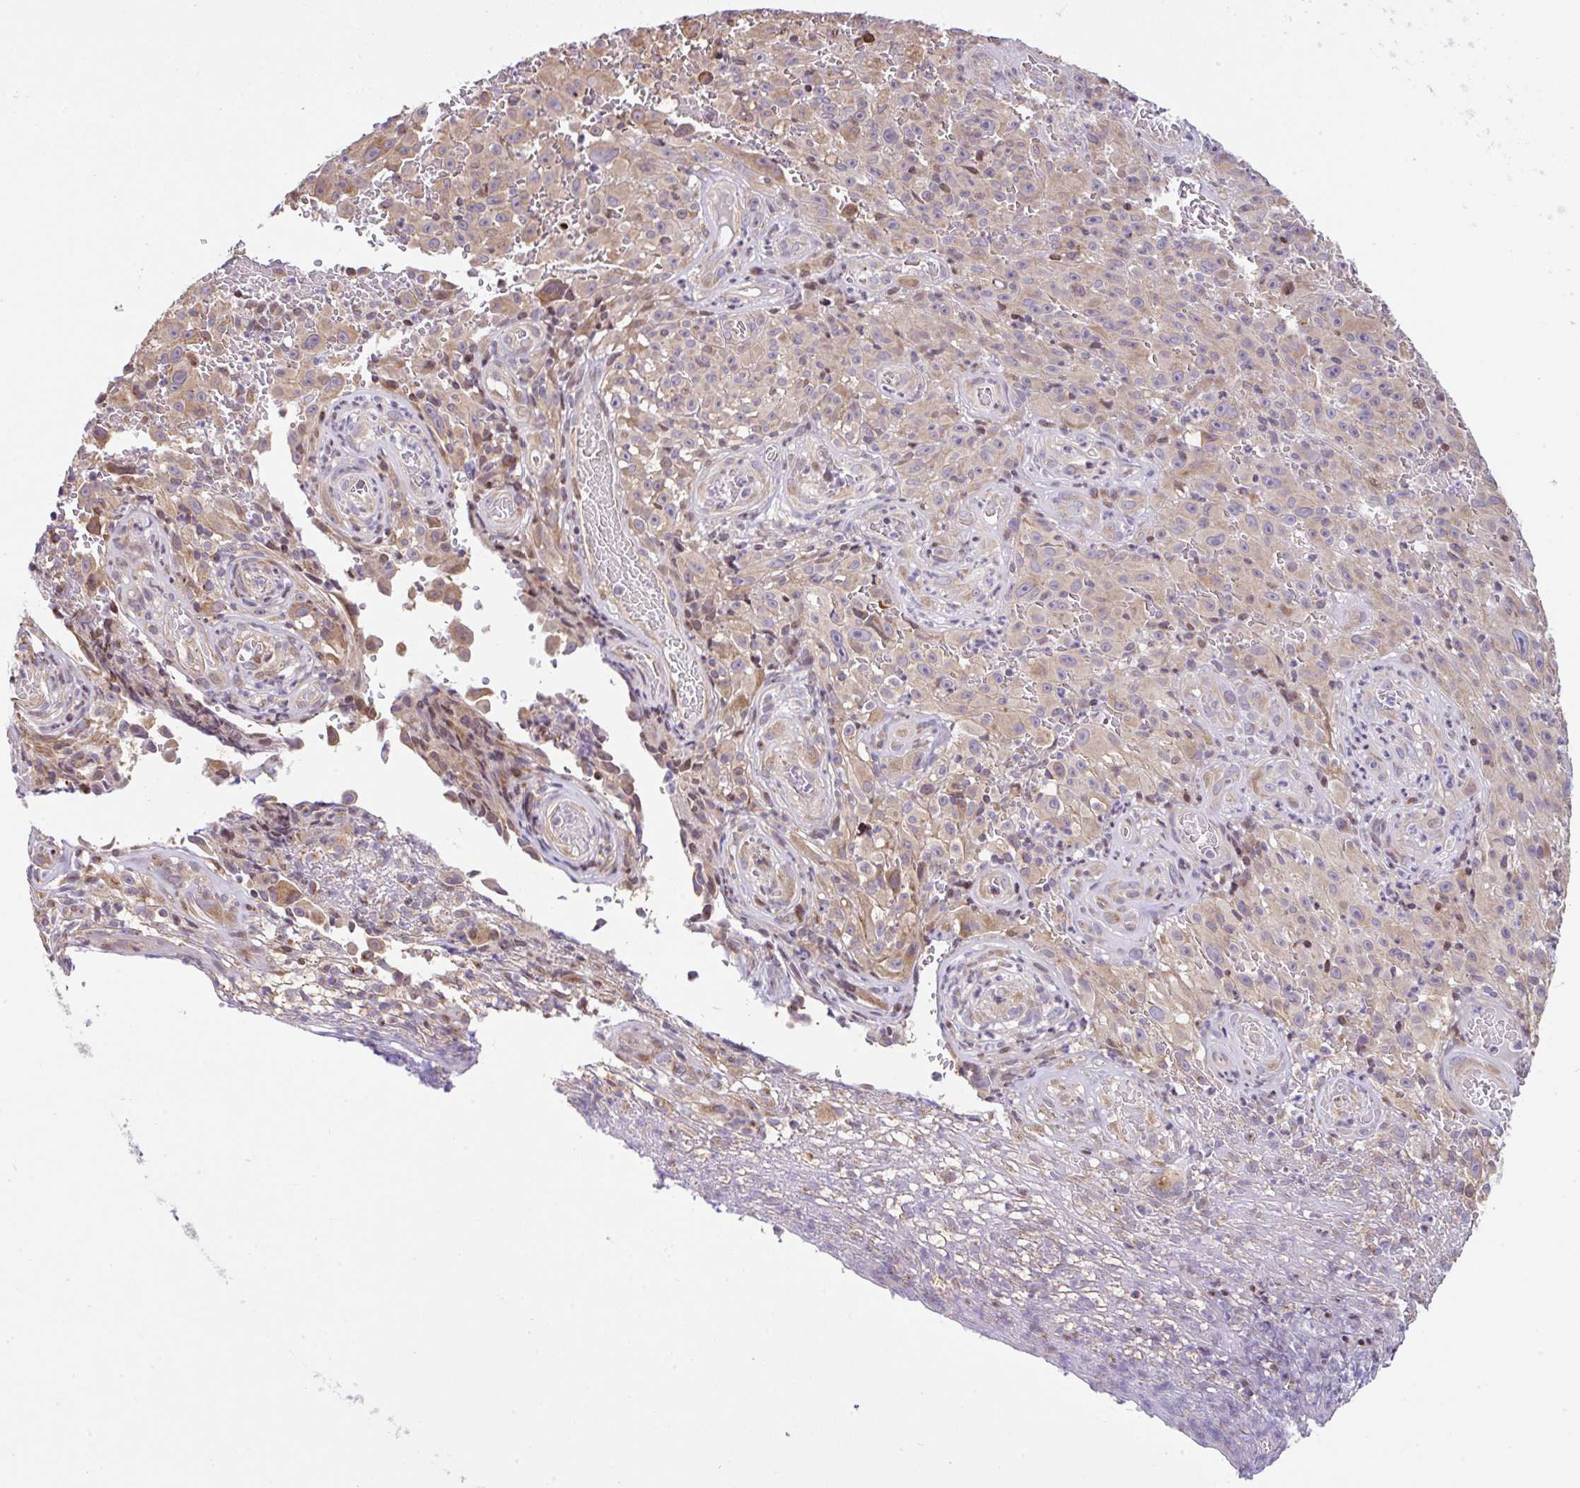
{"staining": {"intensity": "weak", "quantity": "25%-75%", "location": "cytoplasmic/membranous"}, "tissue": "melanoma", "cell_type": "Tumor cells", "image_type": "cancer", "snomed": [{"axis": "morphology", "description": "Malignant melanoma, NOS"}, {"axis": "topography", "description": "Skin"}], "caption": "Immunohistochemistry micrograph of human malignant melanoma stained for a protein (brown), which demonstrates low levels of weak cytoplasmic/membranous staining in approximately 25%-75% of tumor cells.", "gene": "FIGNL1", "patient": {"sex": "female", "age": 82}}